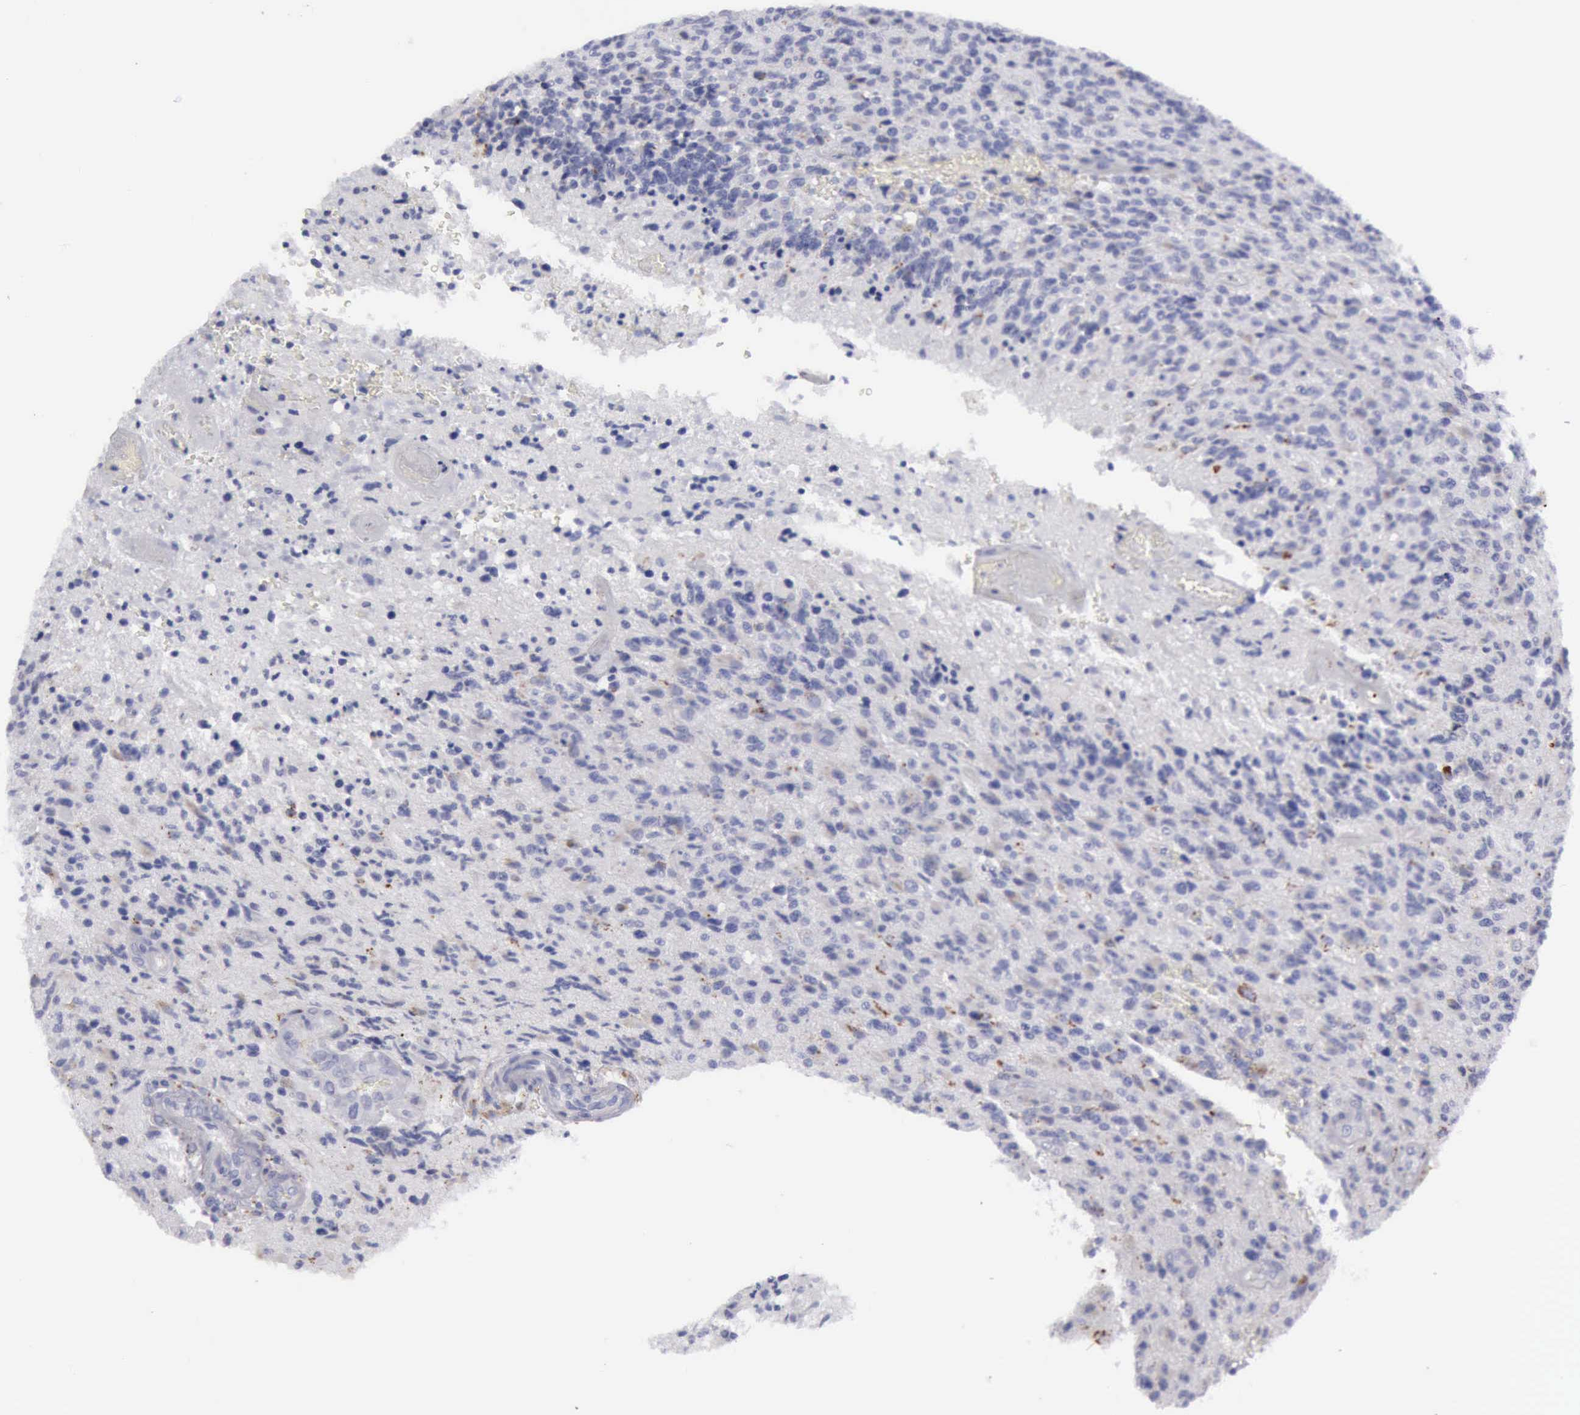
{"staining": {"intensity": "negative", "quantity": "none", "location": "none"}, "tissue": "glioma", "cell_type": "Tumor cells", "image_type": "cancer", "snomed": [{"axis": "morphology", "description": "Glioma, malignant, High grade"}, {"axis": "topography", "description": "Brain"}], "caption": "This is an immunohistochemistry photomicrograph of glioma. There is no staining in tumor cells.", "gene": "CTSS", "patient": {"sex": "male", "age": 36}}